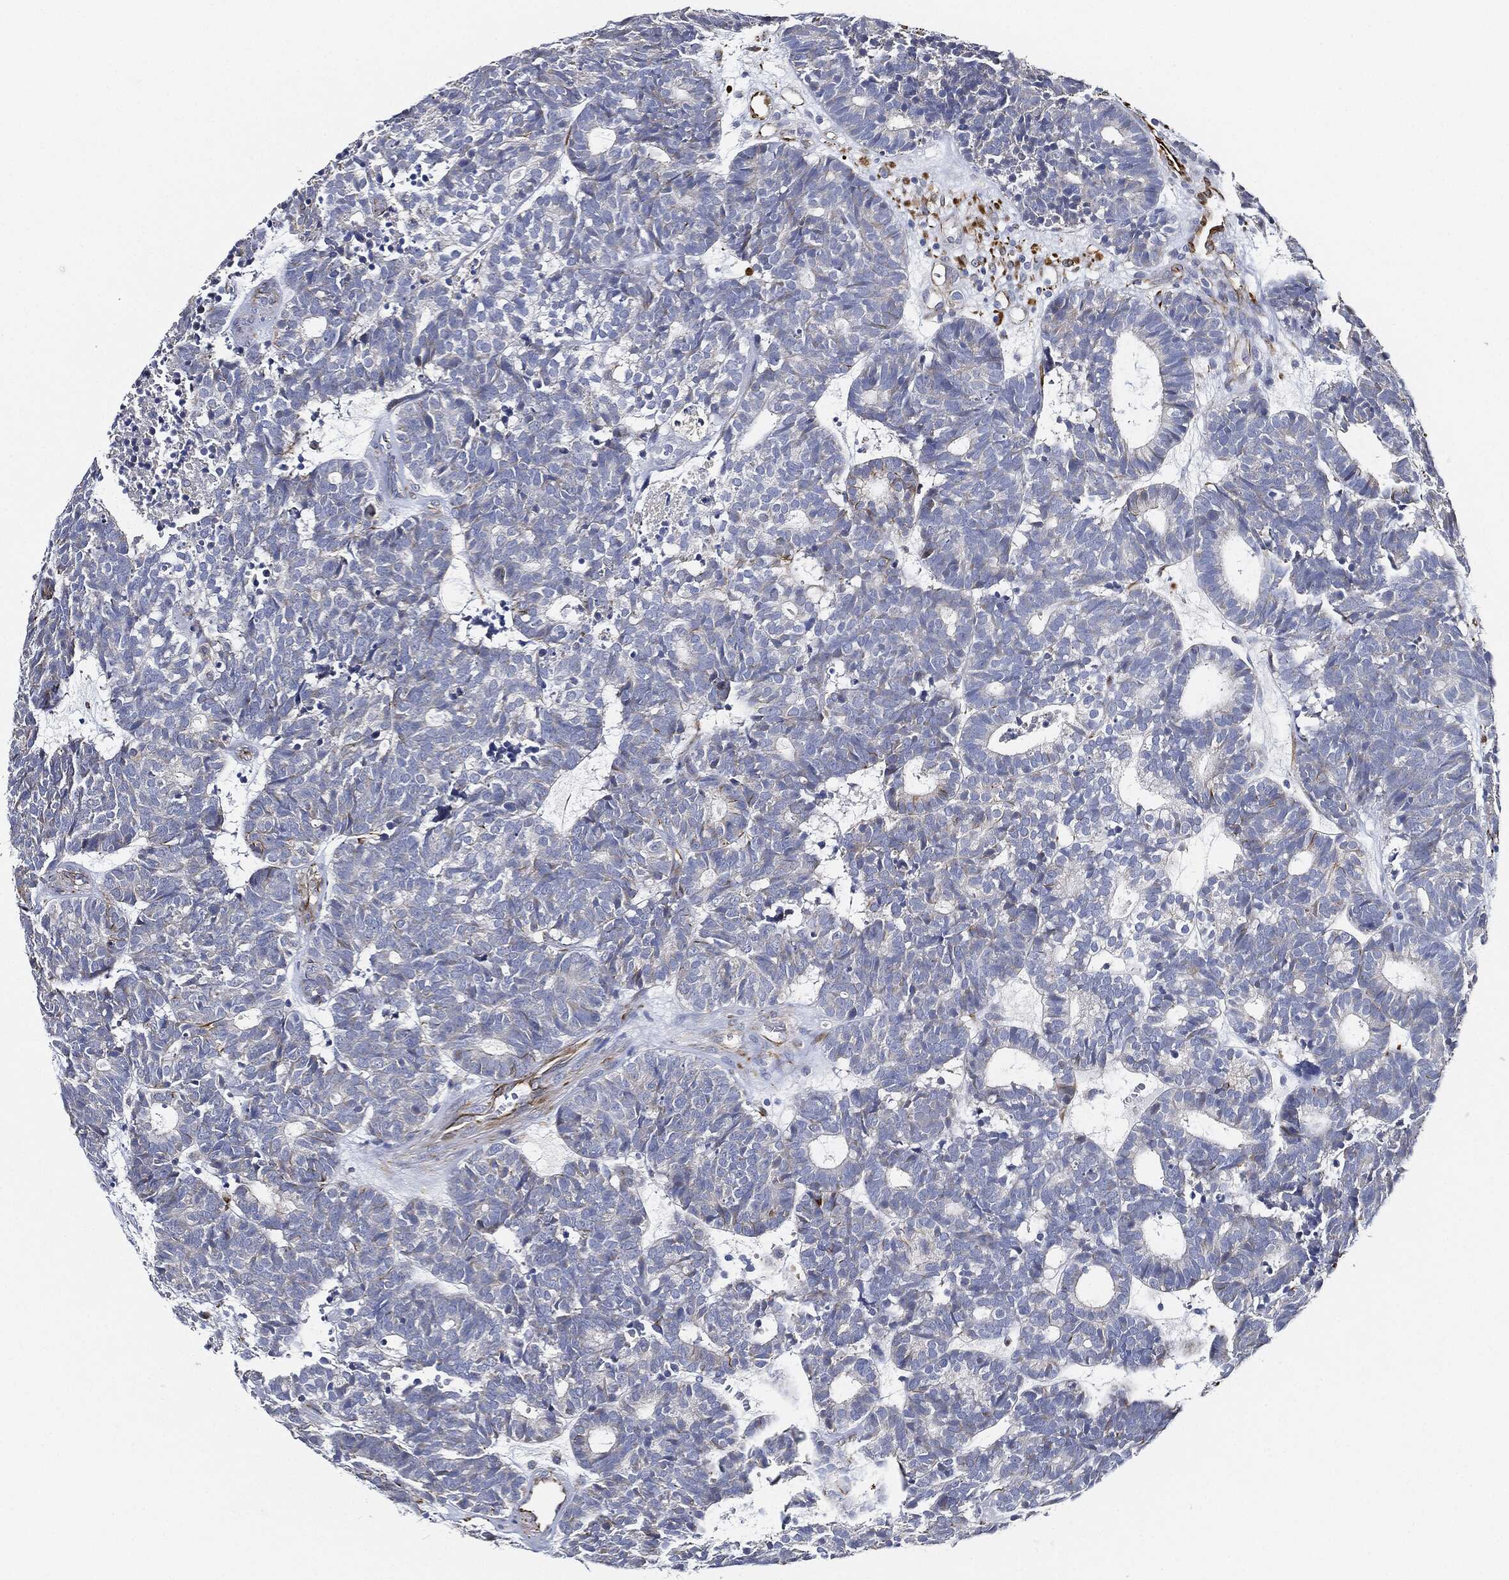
{"staining": {"intensity": "negative", "quantity": "none", "location": "none"}, "tissue": "head and neck cancer", "cell_type": "Tumor cells", "image_type": "cancer", "snomed": [{"axis": "morphology", "description": "Adenocarcinoma, NOS"}, {"axis": "topography", "description": "Head-Neck"}], "caption": "DAB (3,3'-diaminobenzidine) immunohistochemical staining of human head and neck cancer (adenocarcinoma) displays no significant staining in tumor cells. (DAB immunohistochemistry (IHC), high magnification).", "gene": "THSD1", "patient": {"sex": "female", "age": 81}}